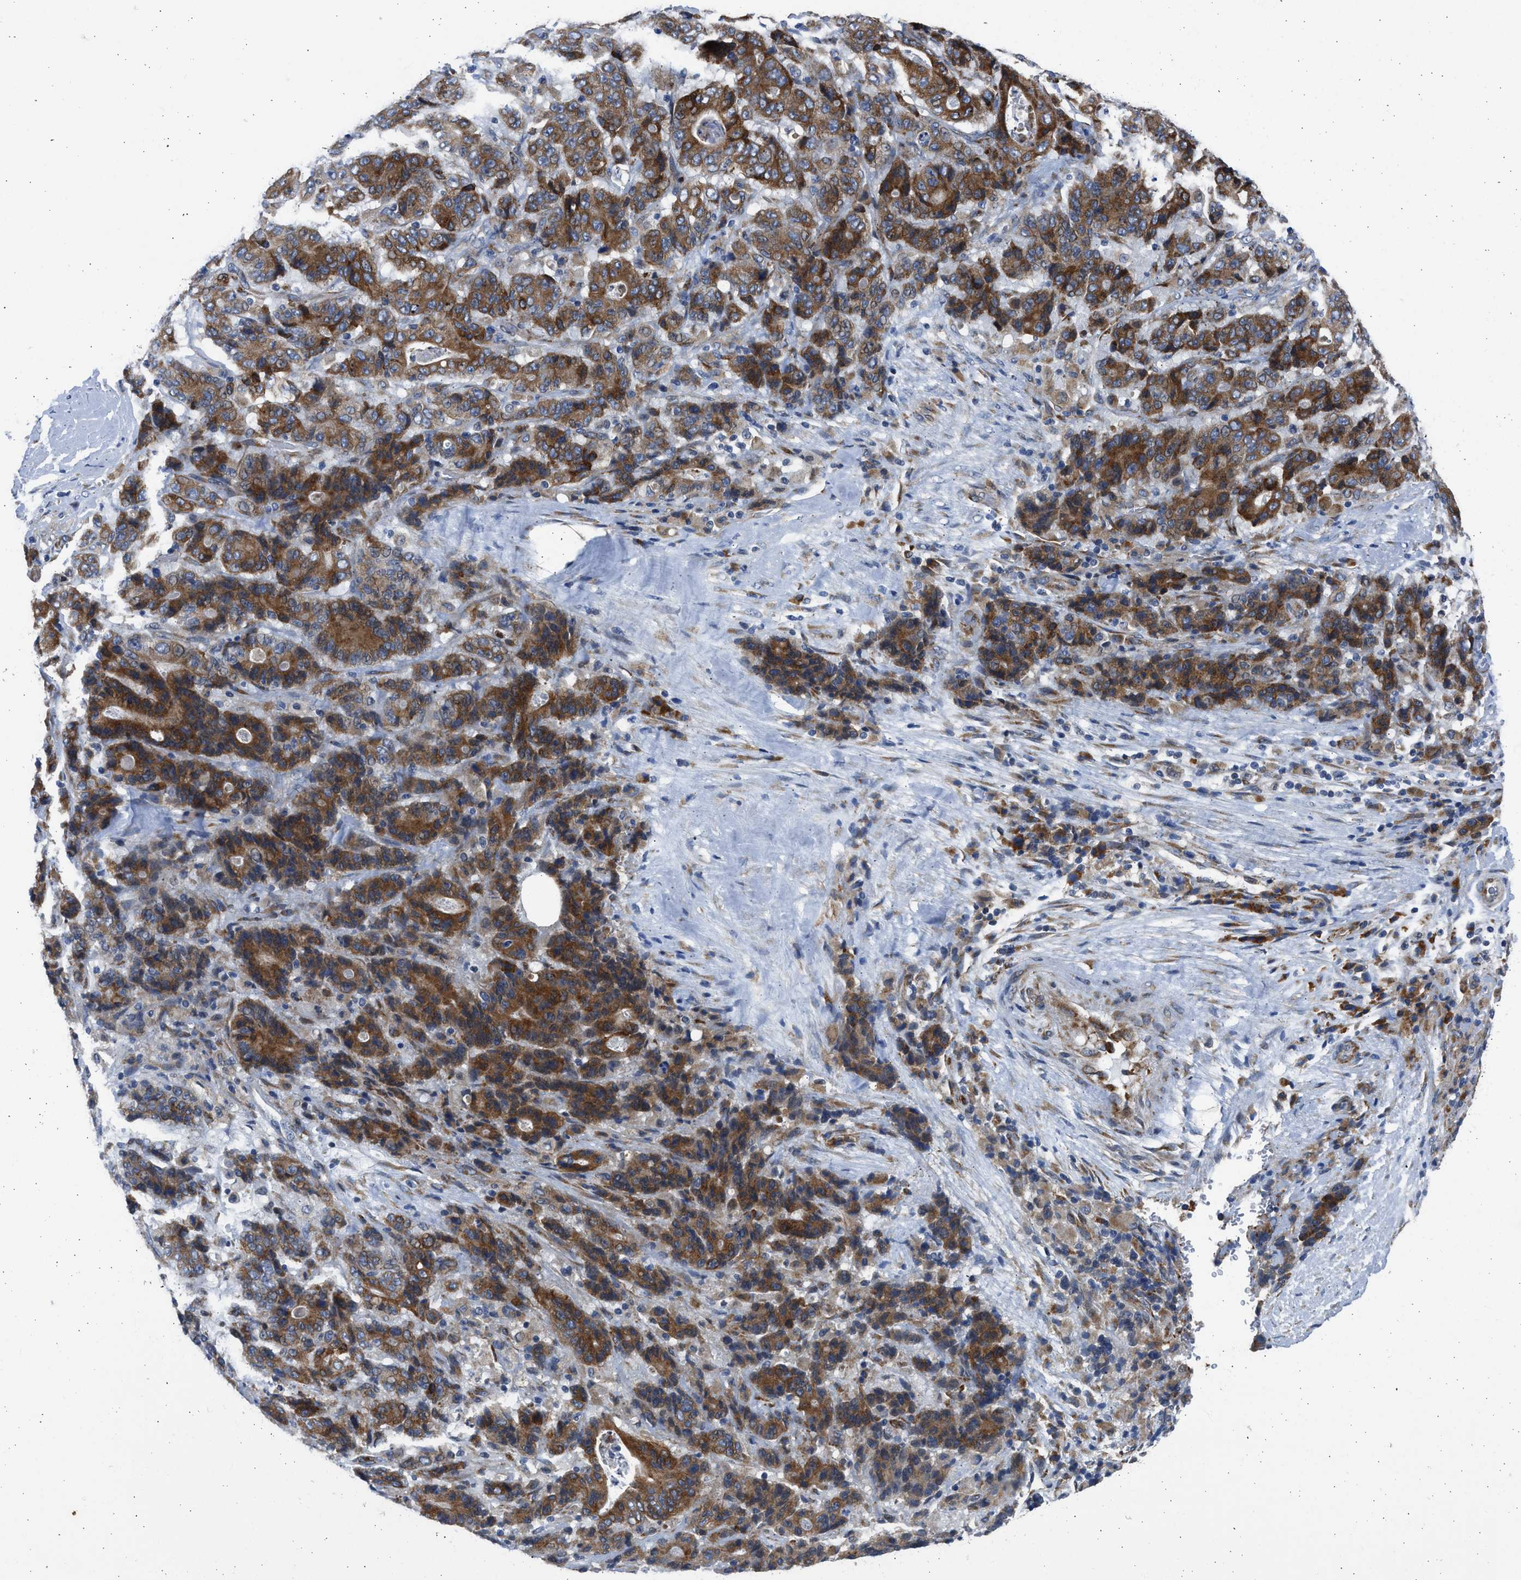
{"staining": {"intensity": "strong", "quantity": ">75%", "location": "cytoplasmic/membranous"}, "tissue": "stomach cancer", "cell_type": "Tumor cells", "image_type": "cancer", "snomed": [{"axis": "morphology", "description": "Adenocarcinoma, NOS"}, {"axis": "topography", "description": "Stomach"}], "caption": "Stomach adenocarcinoma stained for a protein (brown) displays strong cytoplasmic/membranous positive expression in about >75% of tumor cells.", "gene": "PLD2", "patient": {"sex": "female", "age": 73}}